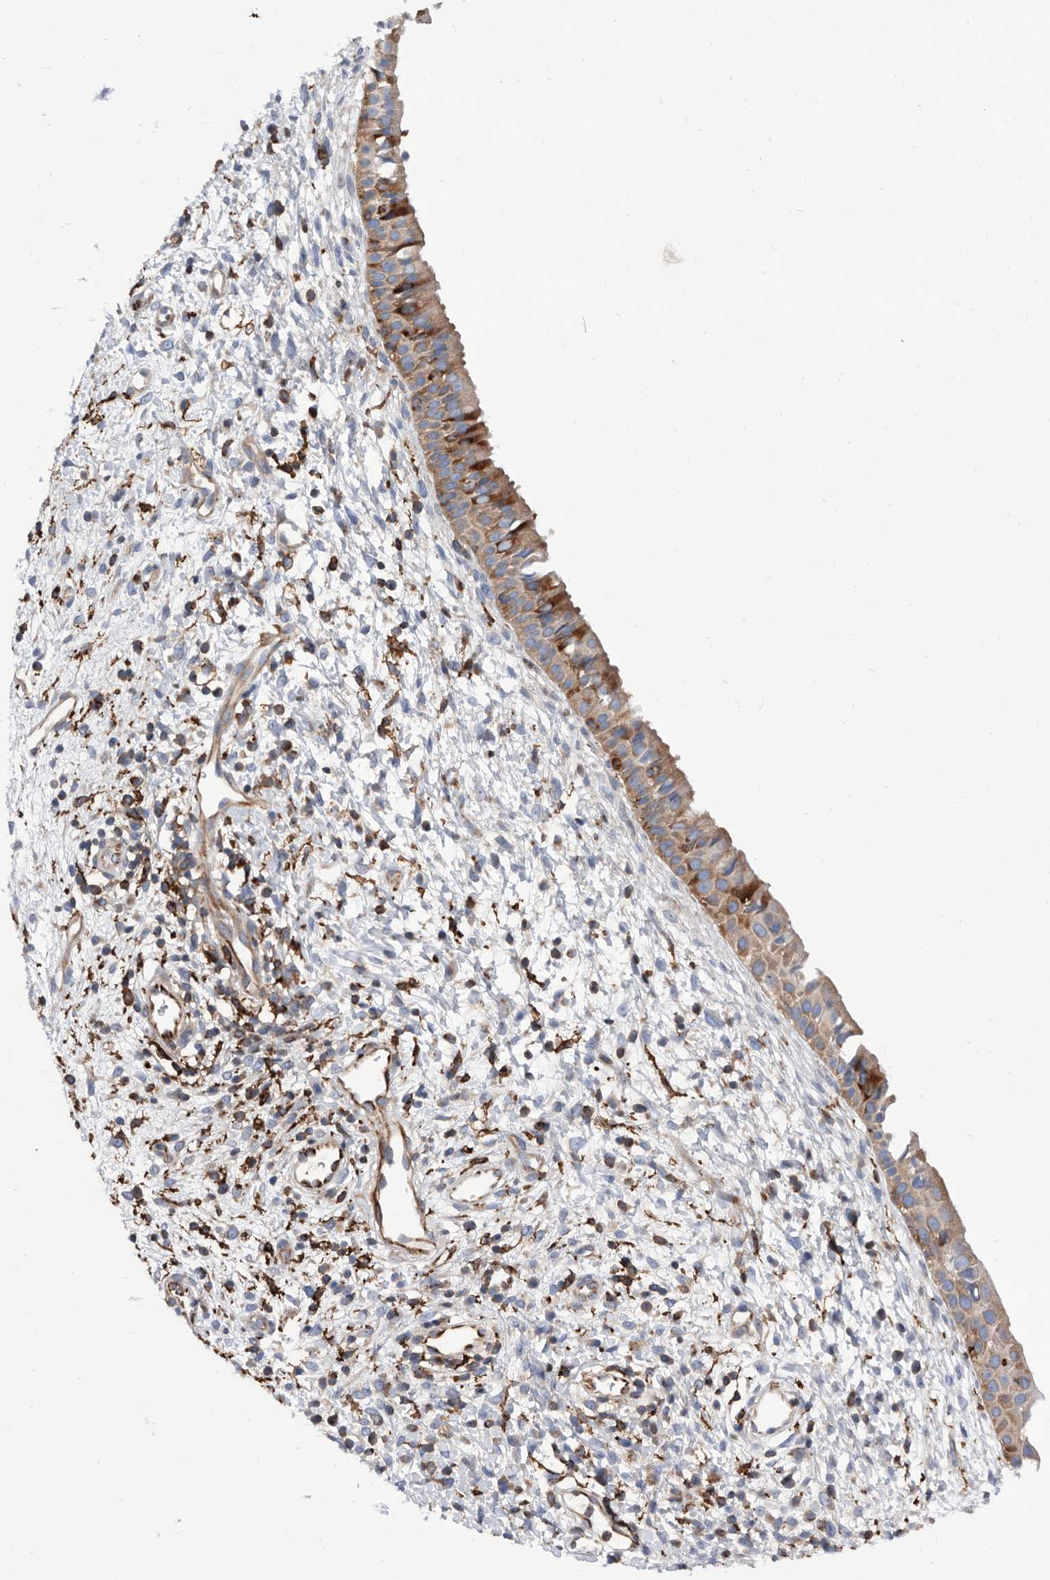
{"staining": {"intensity": "moderate", "quantity": ">75%", "location": "cytoplasmic/membranous"}, "tissue": "nasopharynx", "cell_type": "Respiratory epithelial cells", "image_type": "normal", "snomed": [{"axis": "morphology", "description": "Normal tissue, NOS"}, {"axis": "topography", "description": "Nasopharynx"}], "caption": "A medium amount of moderate cytoplasmic/membranous expression is seen in about >75% of respiratory epithelial cells in benign nasopharynx.", "gene": "SMG7", "patient": {"sex": "male", "age": 22}}